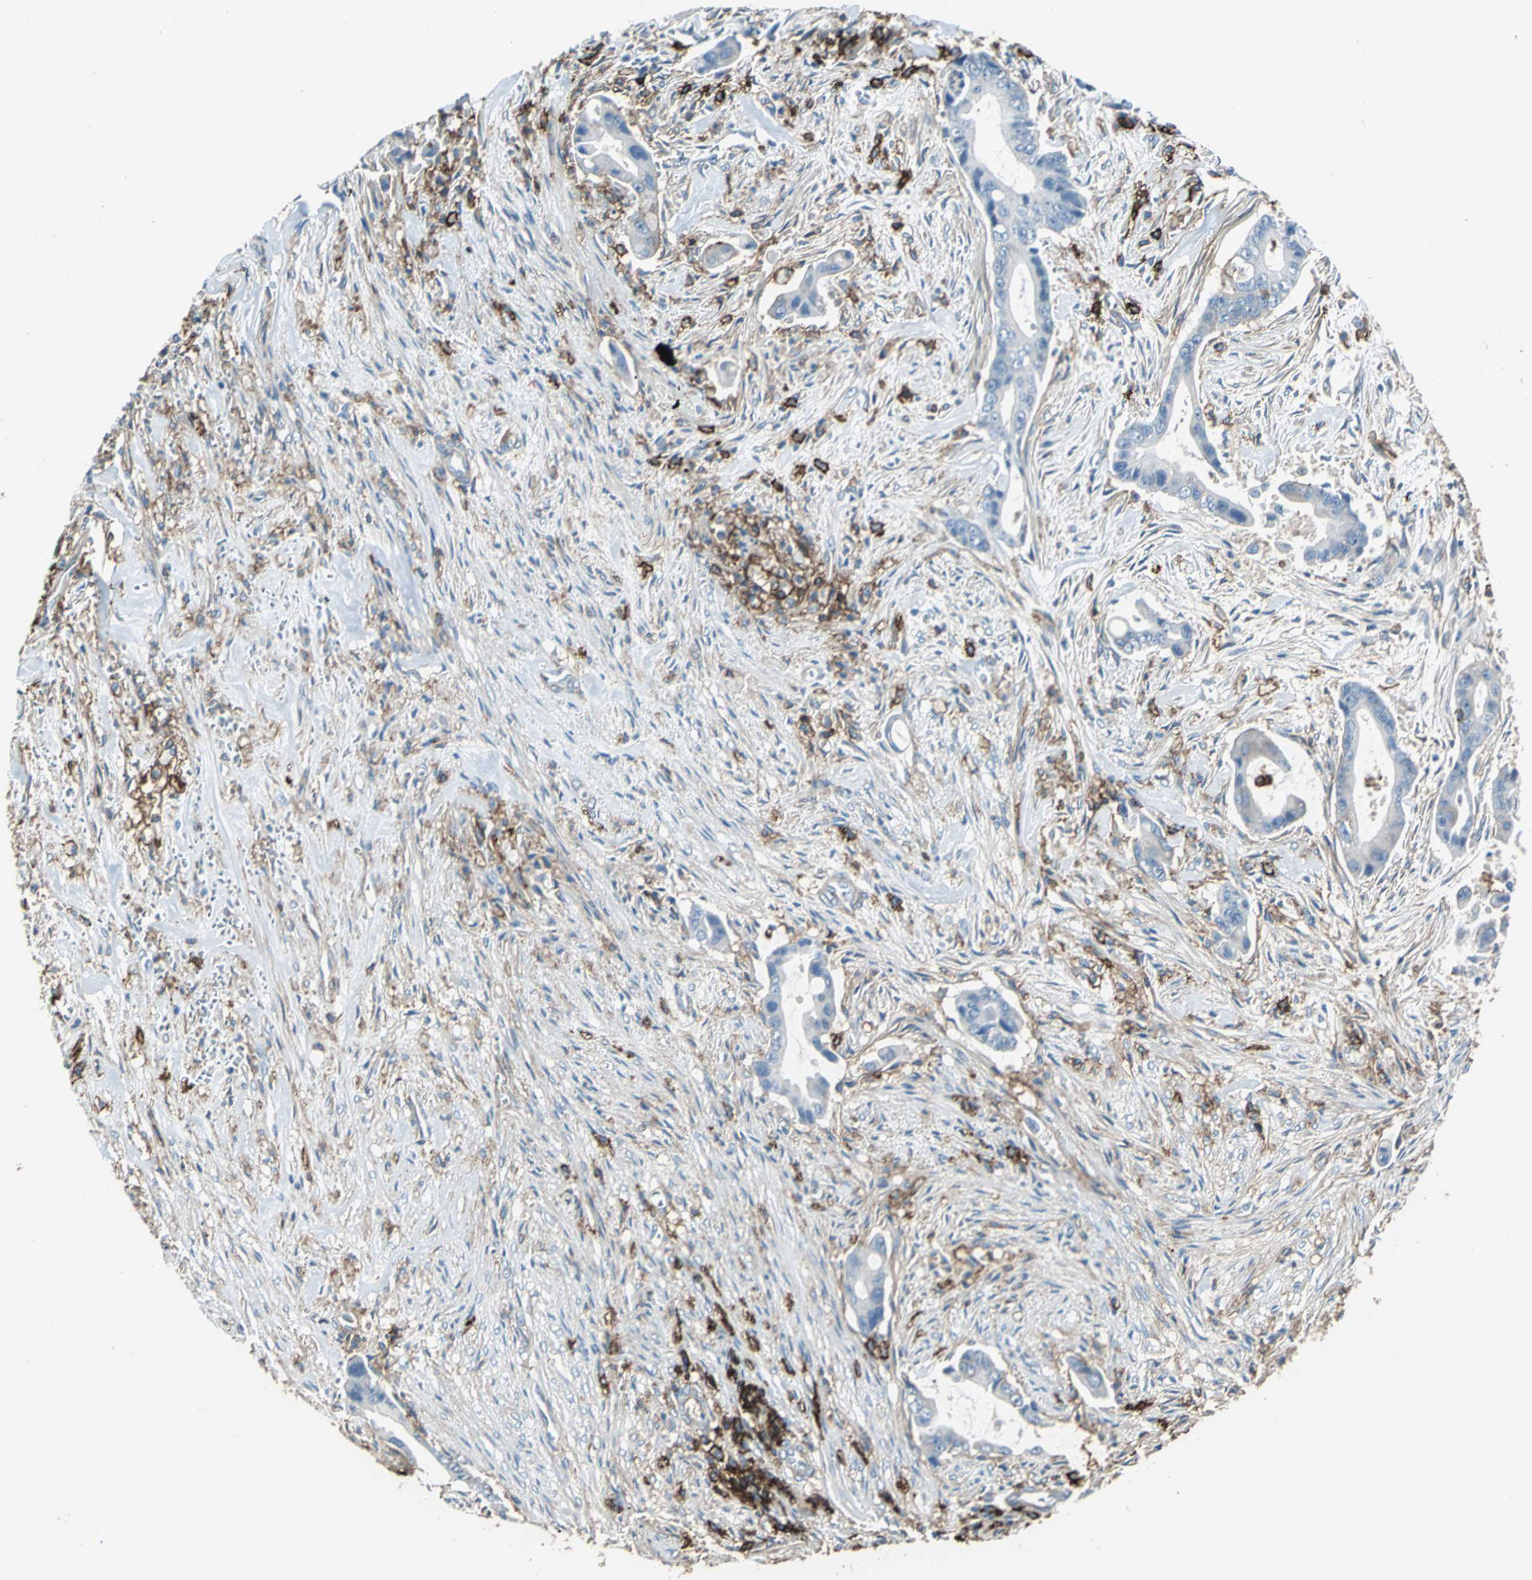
{"staining": {"intensity": "negative", "quantity": "none", "location": "none"}, "tissue": "liver cancer", "cell_type": "Tumor cells", "image_type": "cancer", "snomed": [{"axis": "morphology", "description": "Cholangiocarcinoma"}, {"axis": "topography", "description": "Liver"}], "caption": "Tumor cells show no significant protein positivity in liver cancer.", "gene": "CD44", "patient": {"sex": "female", "age": 55}}